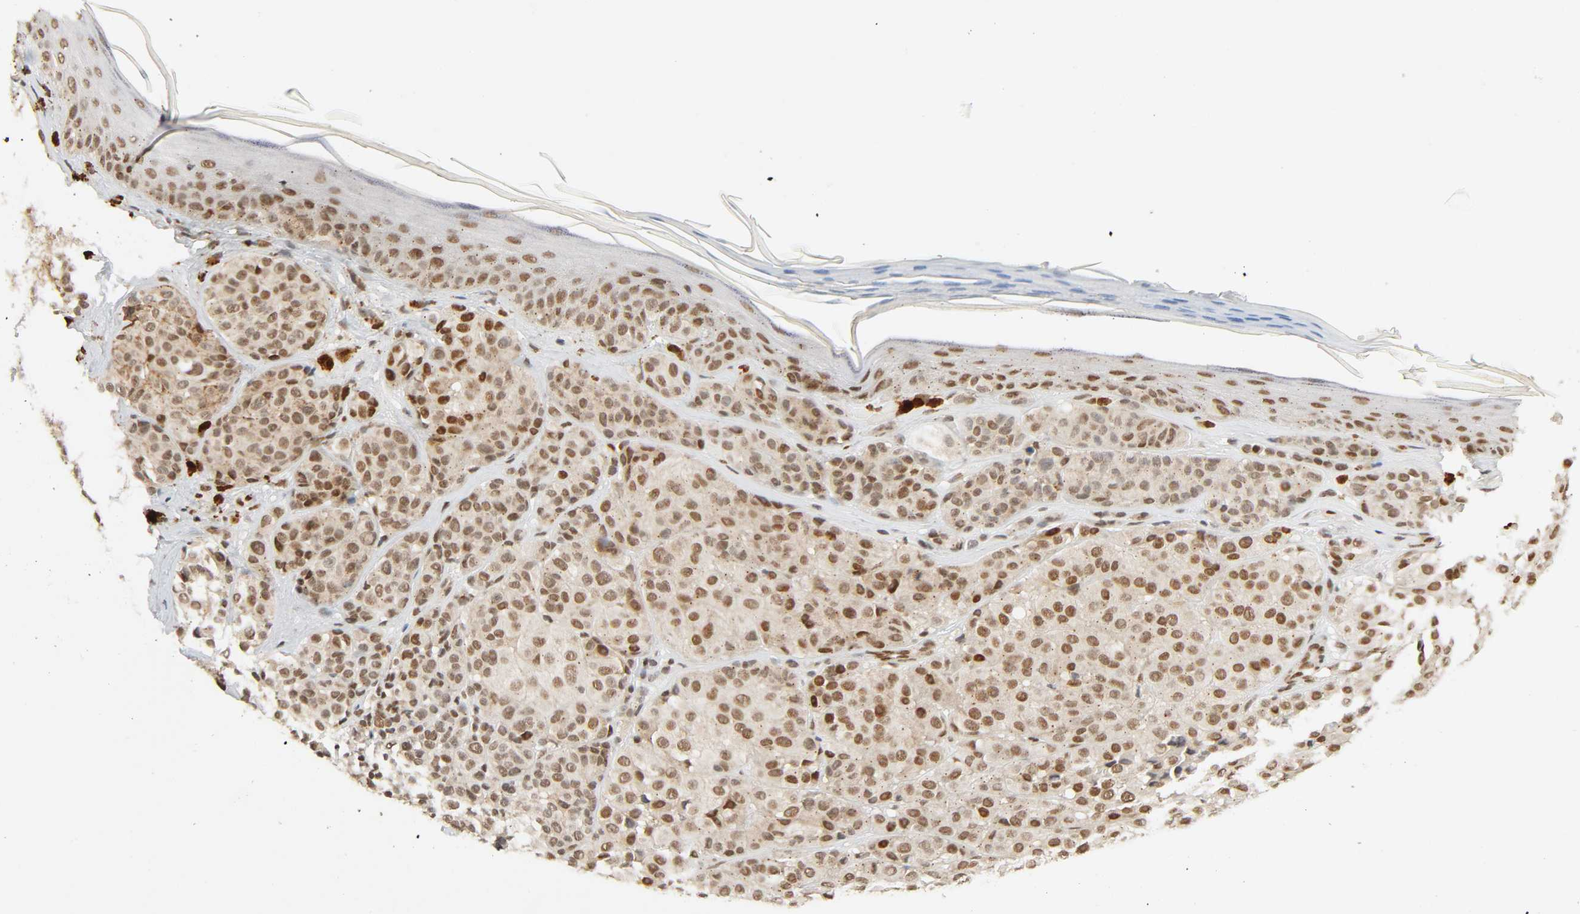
{"staining": {"intensity": "moderate", "quantity": ">75%", "location": "nuclear"}, "tissue": "melanoma", "cell_type": "Tumor cells", "image_type": "cancer", "snomed": [{"axis": "morphology", "description": "Malignant melanoma, NOS"}, {"axis": "topography", "description": "Skin"}], "caption": "A photomicrograph of human malignant melanoma stained for a protein demonstrates moderate nuclear brown staining in tumor cells.", "gene": "SMARCD1", "patient": {"sex": "female", "age": 75}}